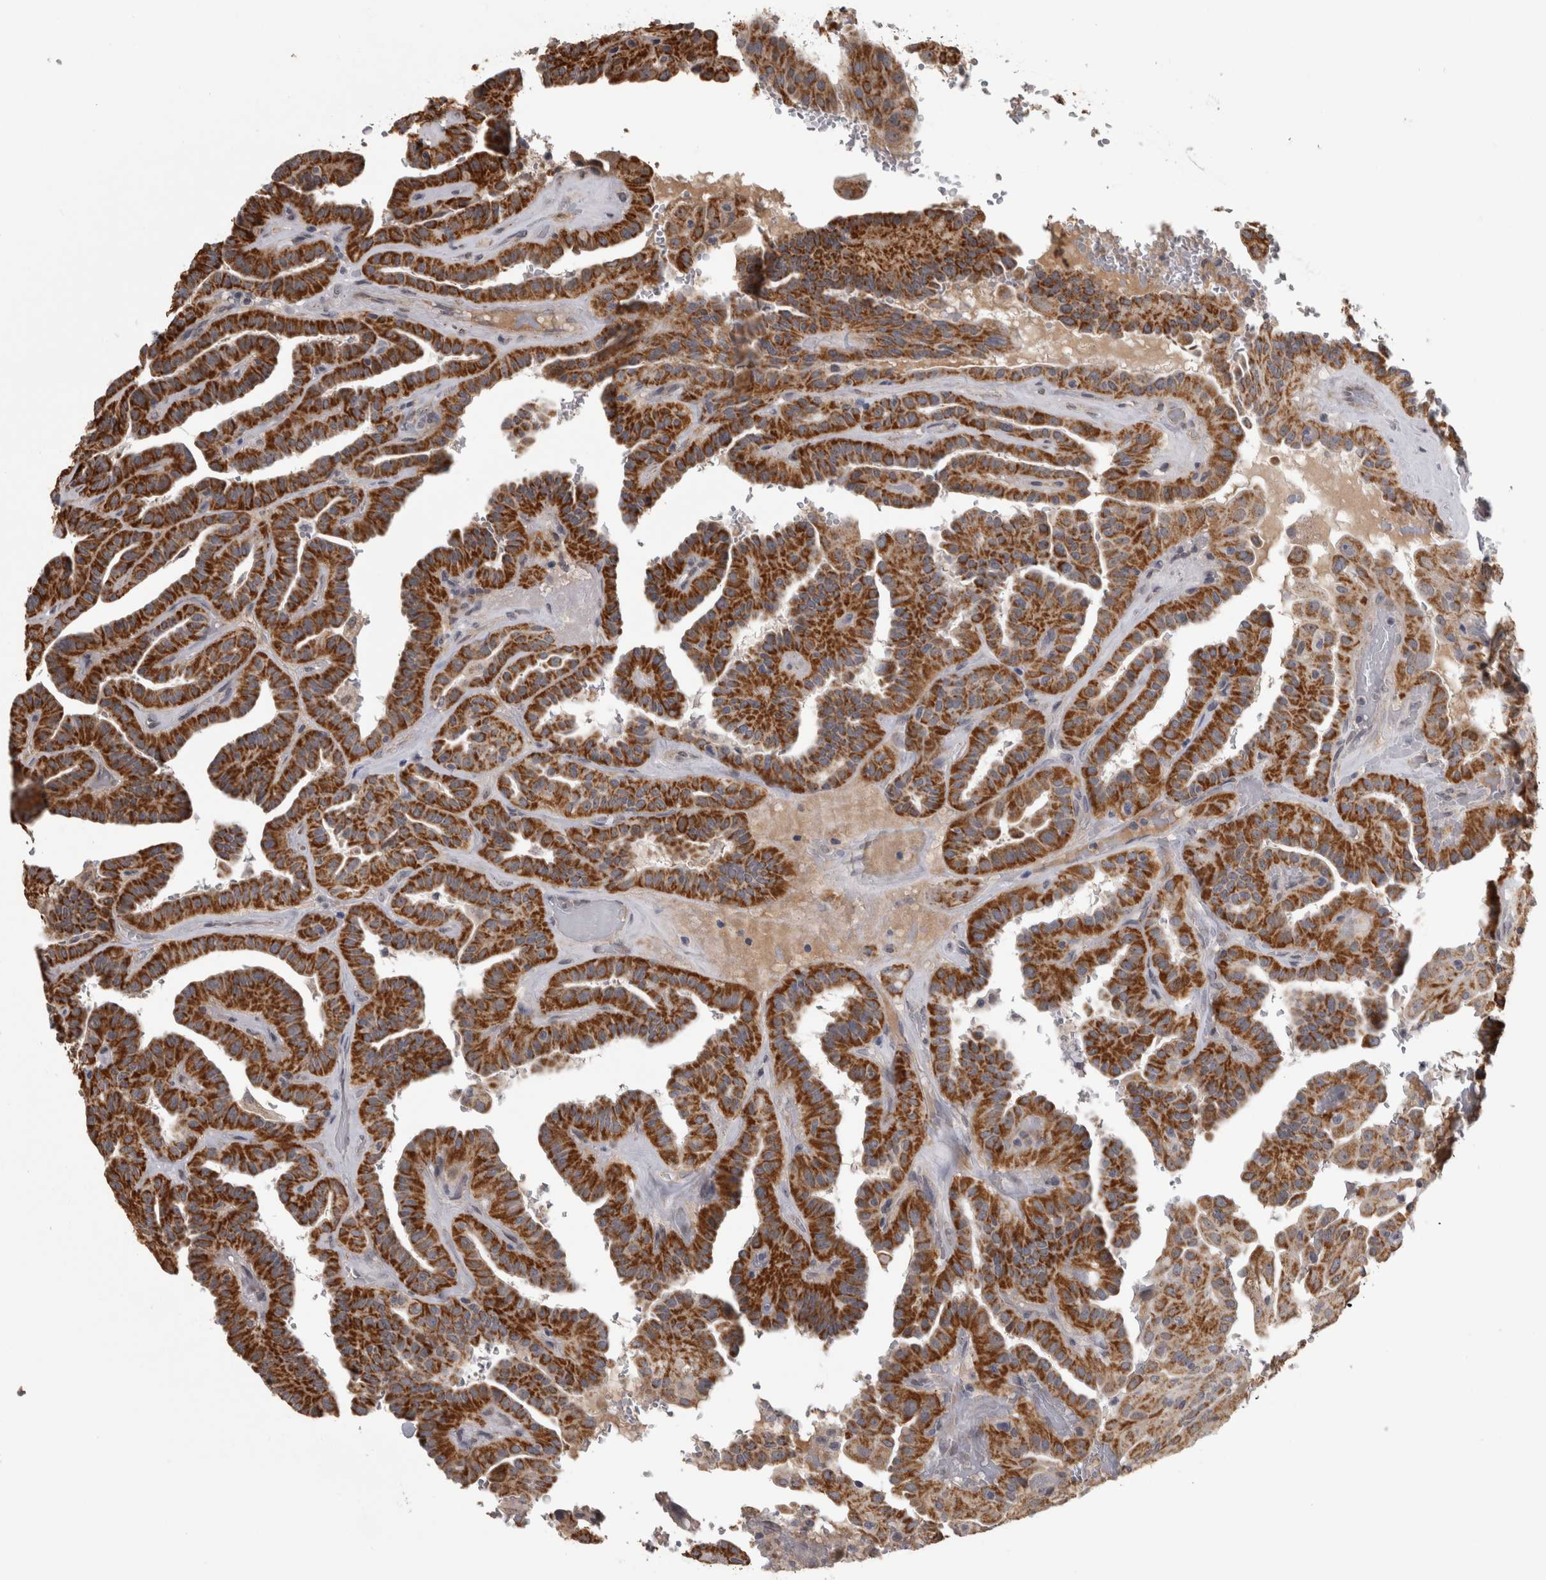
{"staining": {"intensity": "strong", "quantity": ">75%", "location": "cytoplasmic/membranous"}, "tissue": "thyroid cancer", "cell_type": "Tumor cells", "image_type": "cancer", "snomed": [{"axis": "morphology", "description": "Papillary adenocarcinoma, NOS"}, {"axis": "topography", "description": "Thyroid gland"}], "caption": "A micrograph of human thyroid cancer stained for a protein displays strong cytoplasmic/membranous brown staining in tumor cells.", "gene": "DBT", "patient": {"sex": "male", "age": 77}}